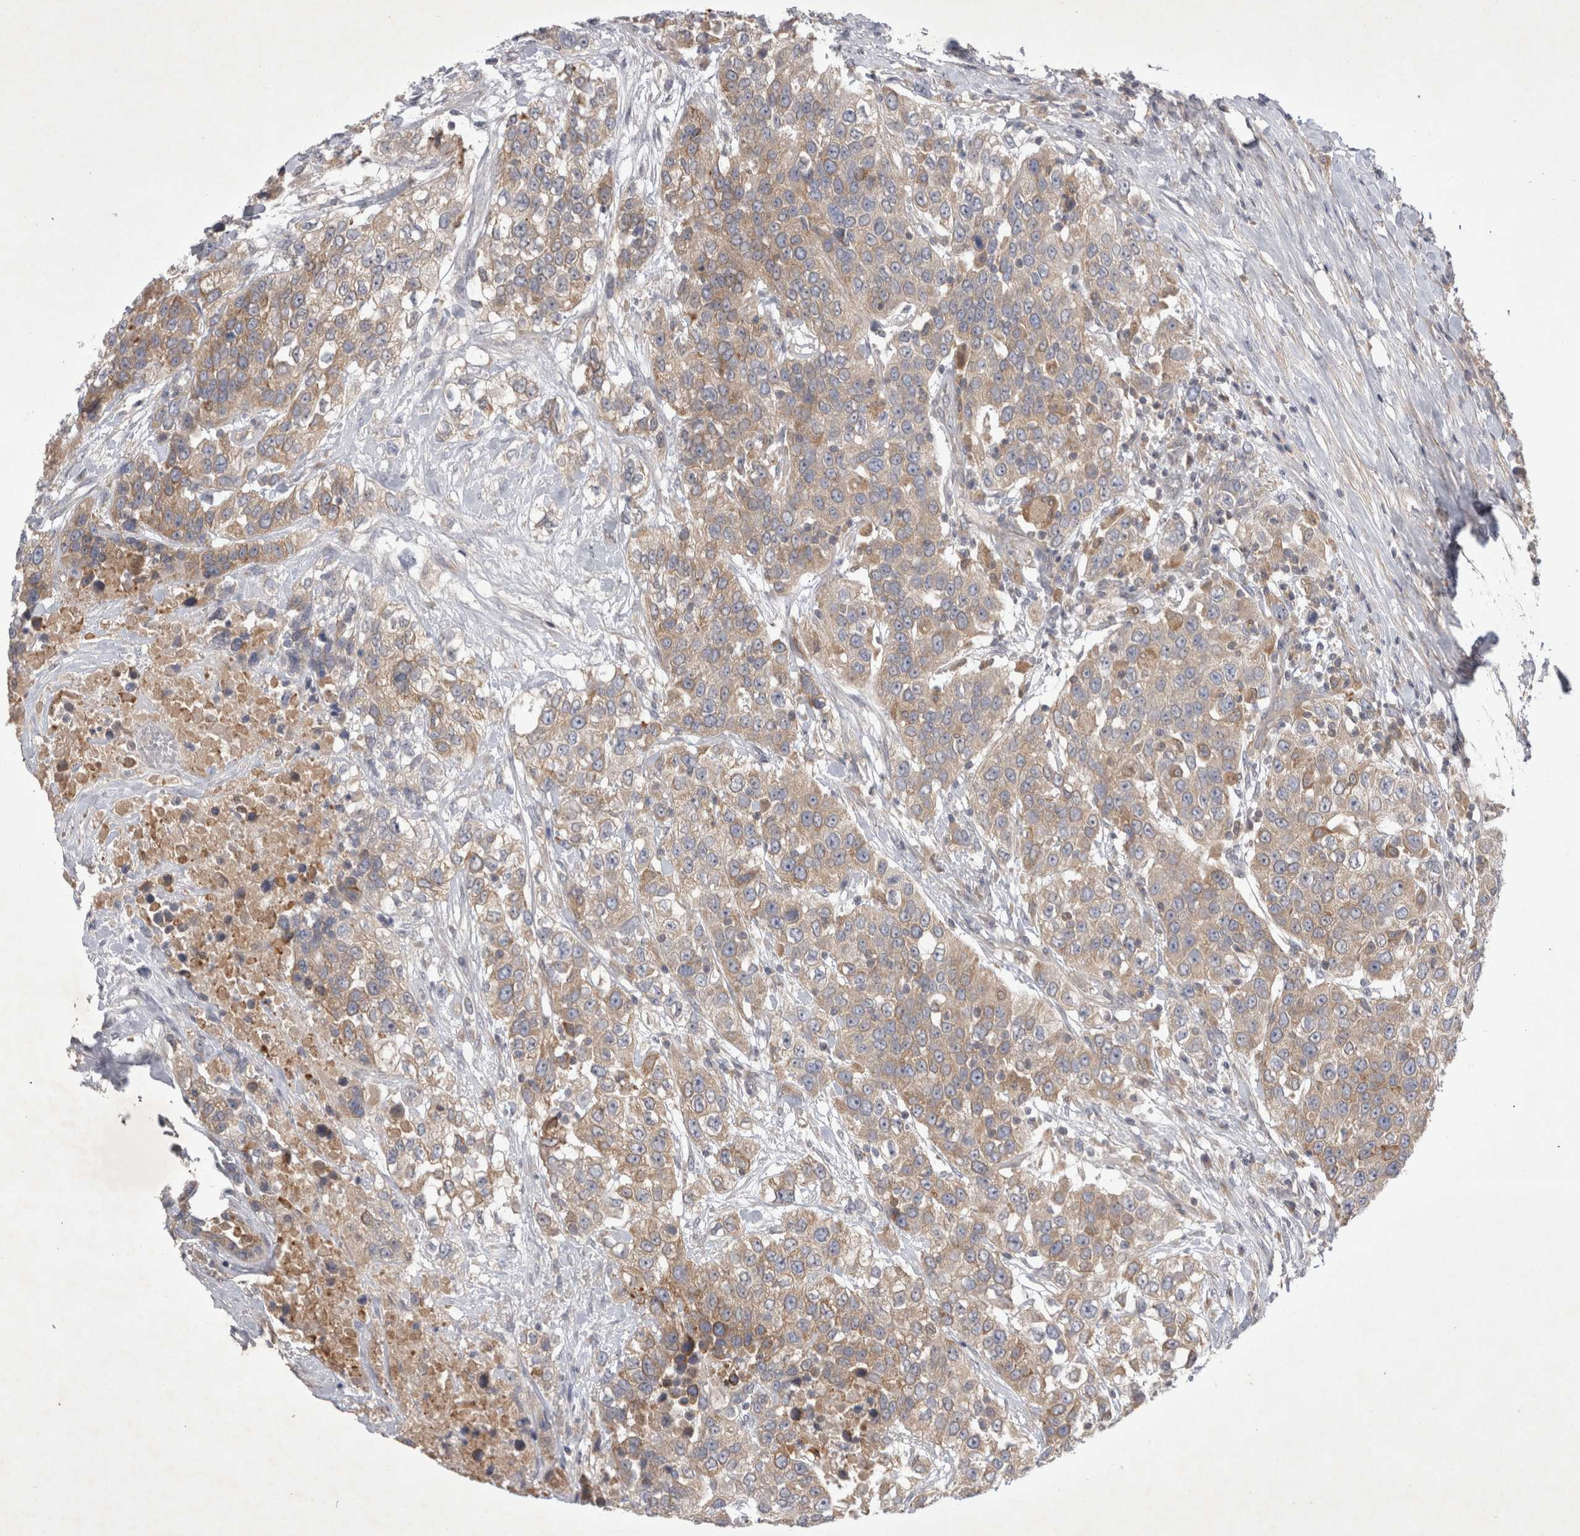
{"staining": {"intensity": "weak", "quantity": ">75%", "location": "cytoplasmic/membranous"}, "tissue": "urothelial cancer", "cell_type": "Tumor cells", "image_type": "cancer", "snomed": [{"axis": "morphology", "description": "Urothelial carcinoma, High grade"}, {"axis": "topography", "description": "Urinary bladder"}], "caption": "About >75% of tumor cells in urothelial carcinoma (high-grade) exhibit weak cytoplasmic/membranous protein staining as visualized by brown immunohistochemical staining.", "gene": "SRD5A3", "patient": {"sex": "female", "age": 80}}